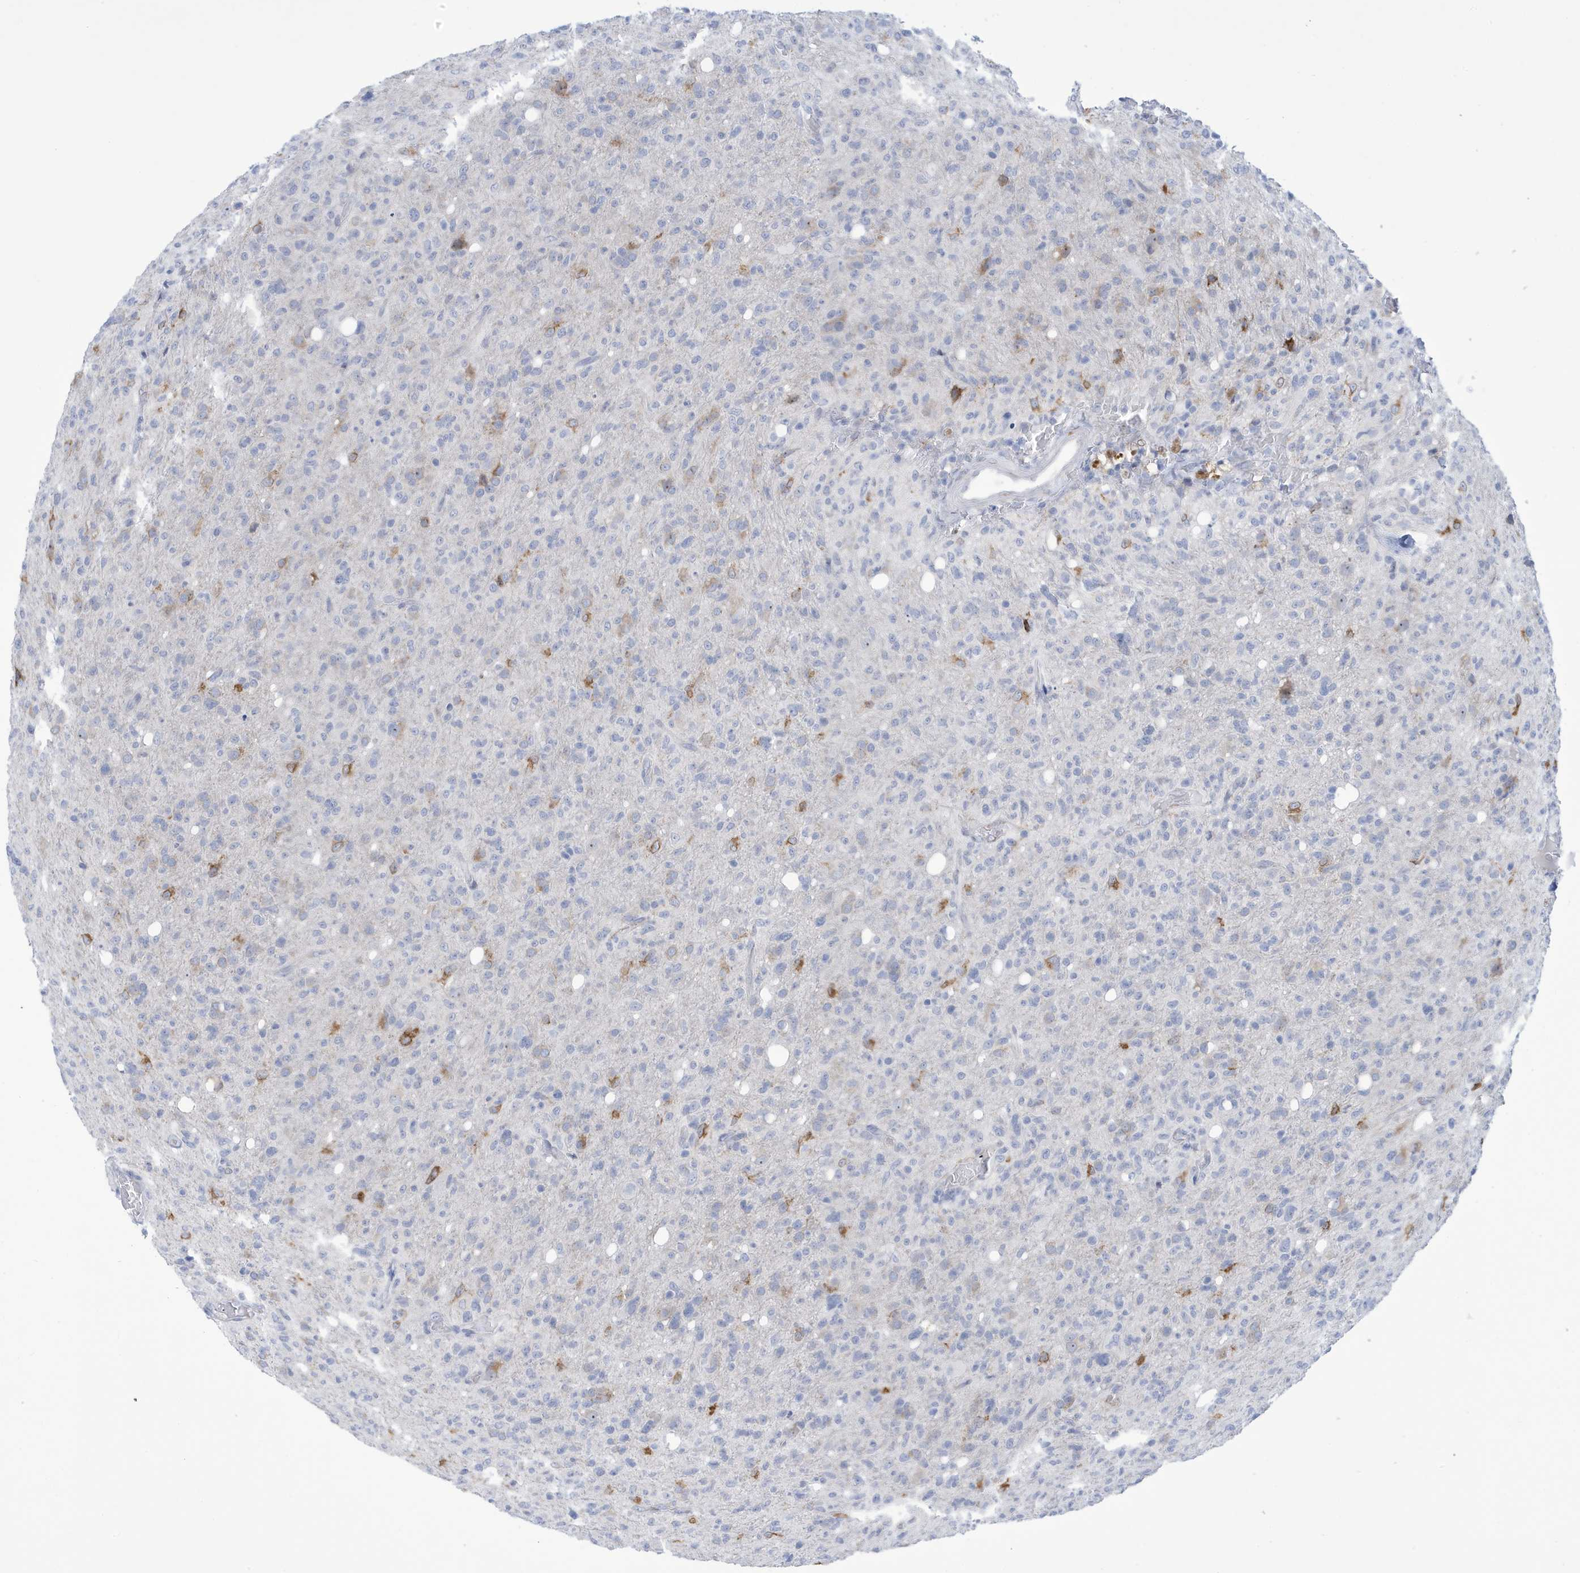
{"staining": {"intensity": "moderate", "quantity": "<25%", "location": "cytoplasmic/membranous"}, "tissue": "glioma", "cell_type": "Tumor cells", "image_type": "cancer", "snomed": [{"axis": "morphology", "description": "Glioma, malignant, High grade"}, {"axis": "topography", "description": "Brain"}], "caption": "Malignant high-grade glioma was stained to show a protein in brown. There is low levels of moderate cytoplasmic/membranous staining in approximately <25% of tumor cells.", "gene": "SEMA3F", "patient": {"sex": "female", "age": 57}}